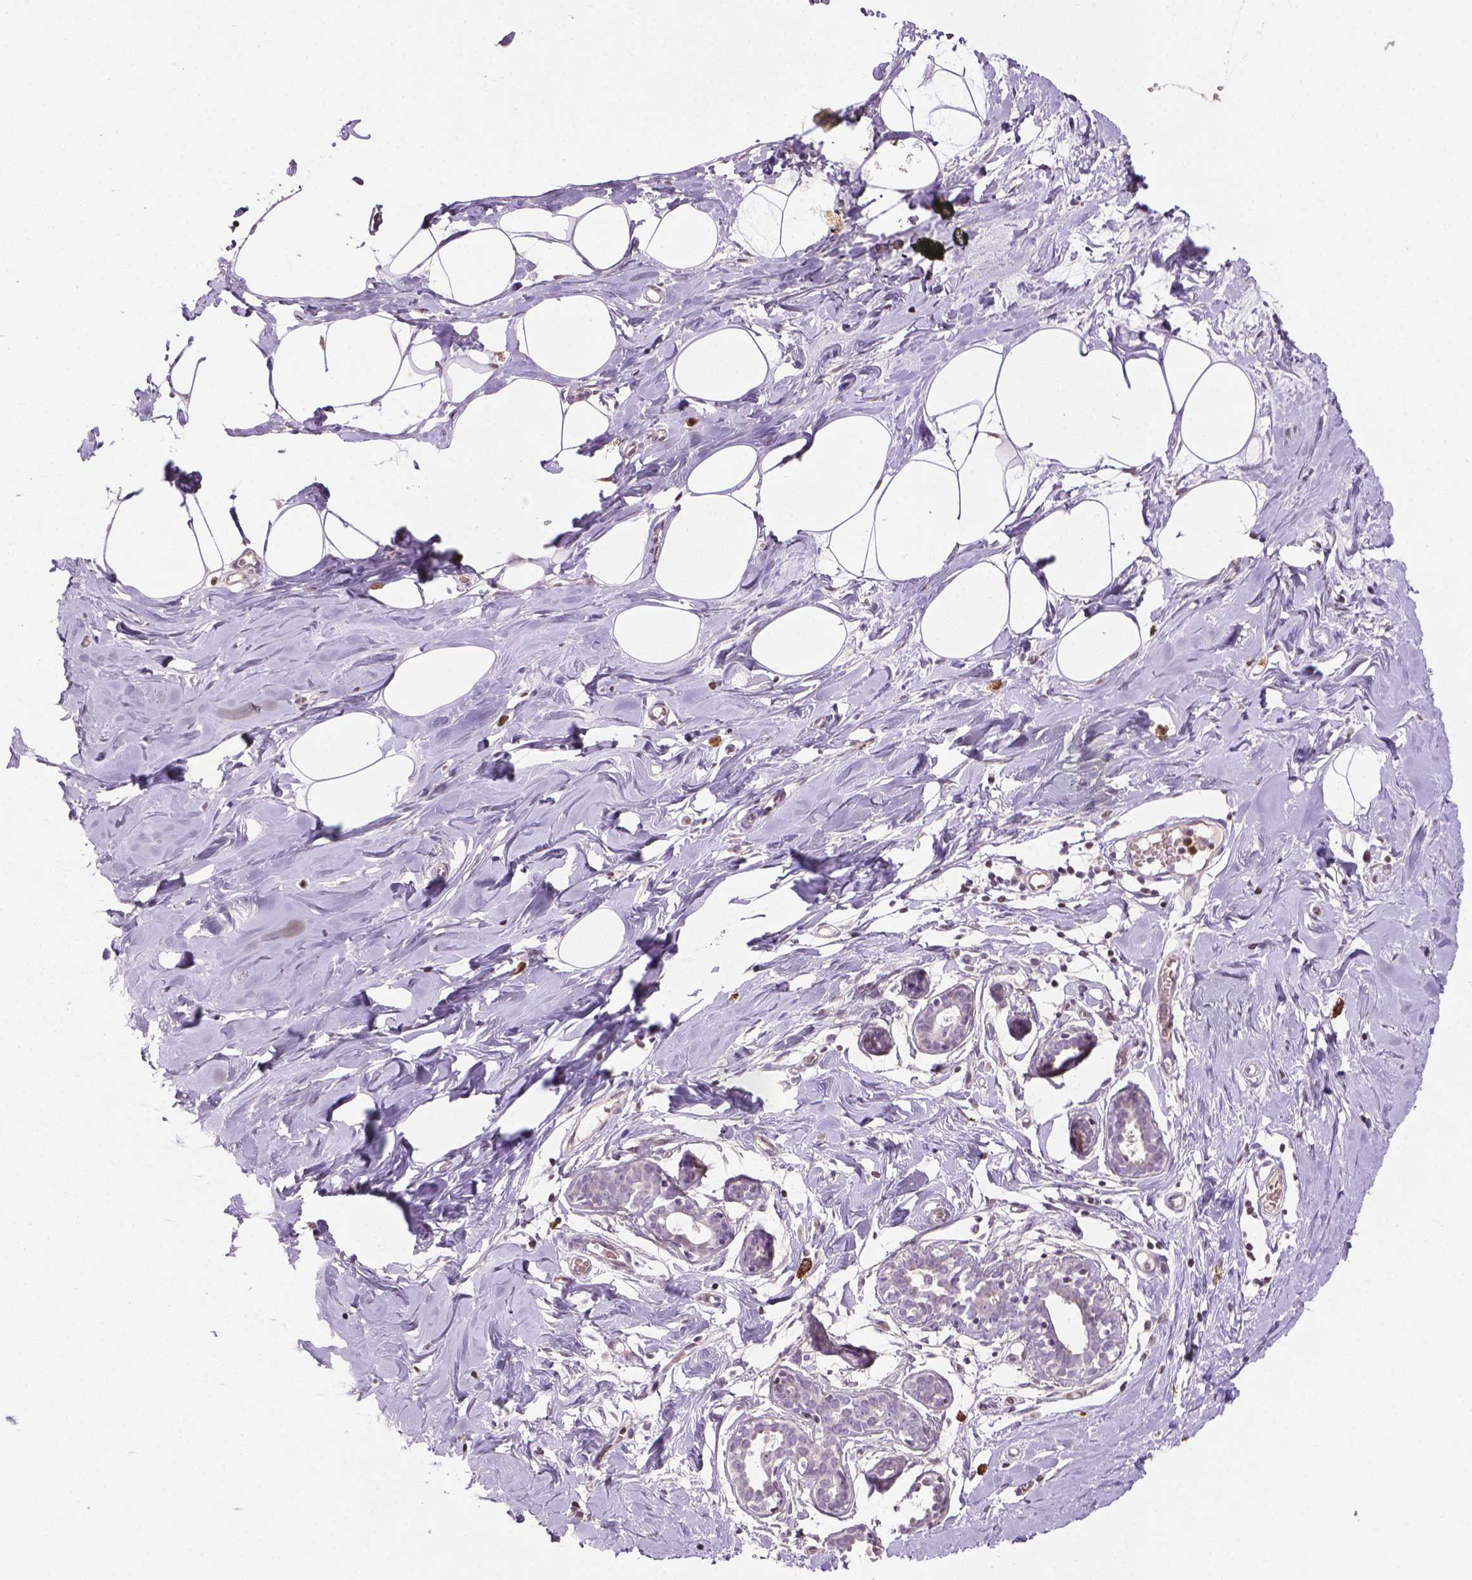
{"staining": {"intensity": "negative", "quantity": "none", "location": "none"}, "tissue": "breast", "cell_type": "Adipocytes", "image_type": "normal", "snomed": [{"axis": "morphology", "description": "Normal tissue, NOS"}, {"axis": "topography", "description": "Breast"}], "caption": "High magnification brightfield microscopy of normal breast stained with DAB (3,3'-diaminobenzidine) (brown) and counterstained with hematoxylin (blue): adipocytes show no significant positivity. (Immunohistochemistry, brightfield microscopy, high magnification).", "gene": "NTNG2", "patient": {"sex": "female", "age": 27}}